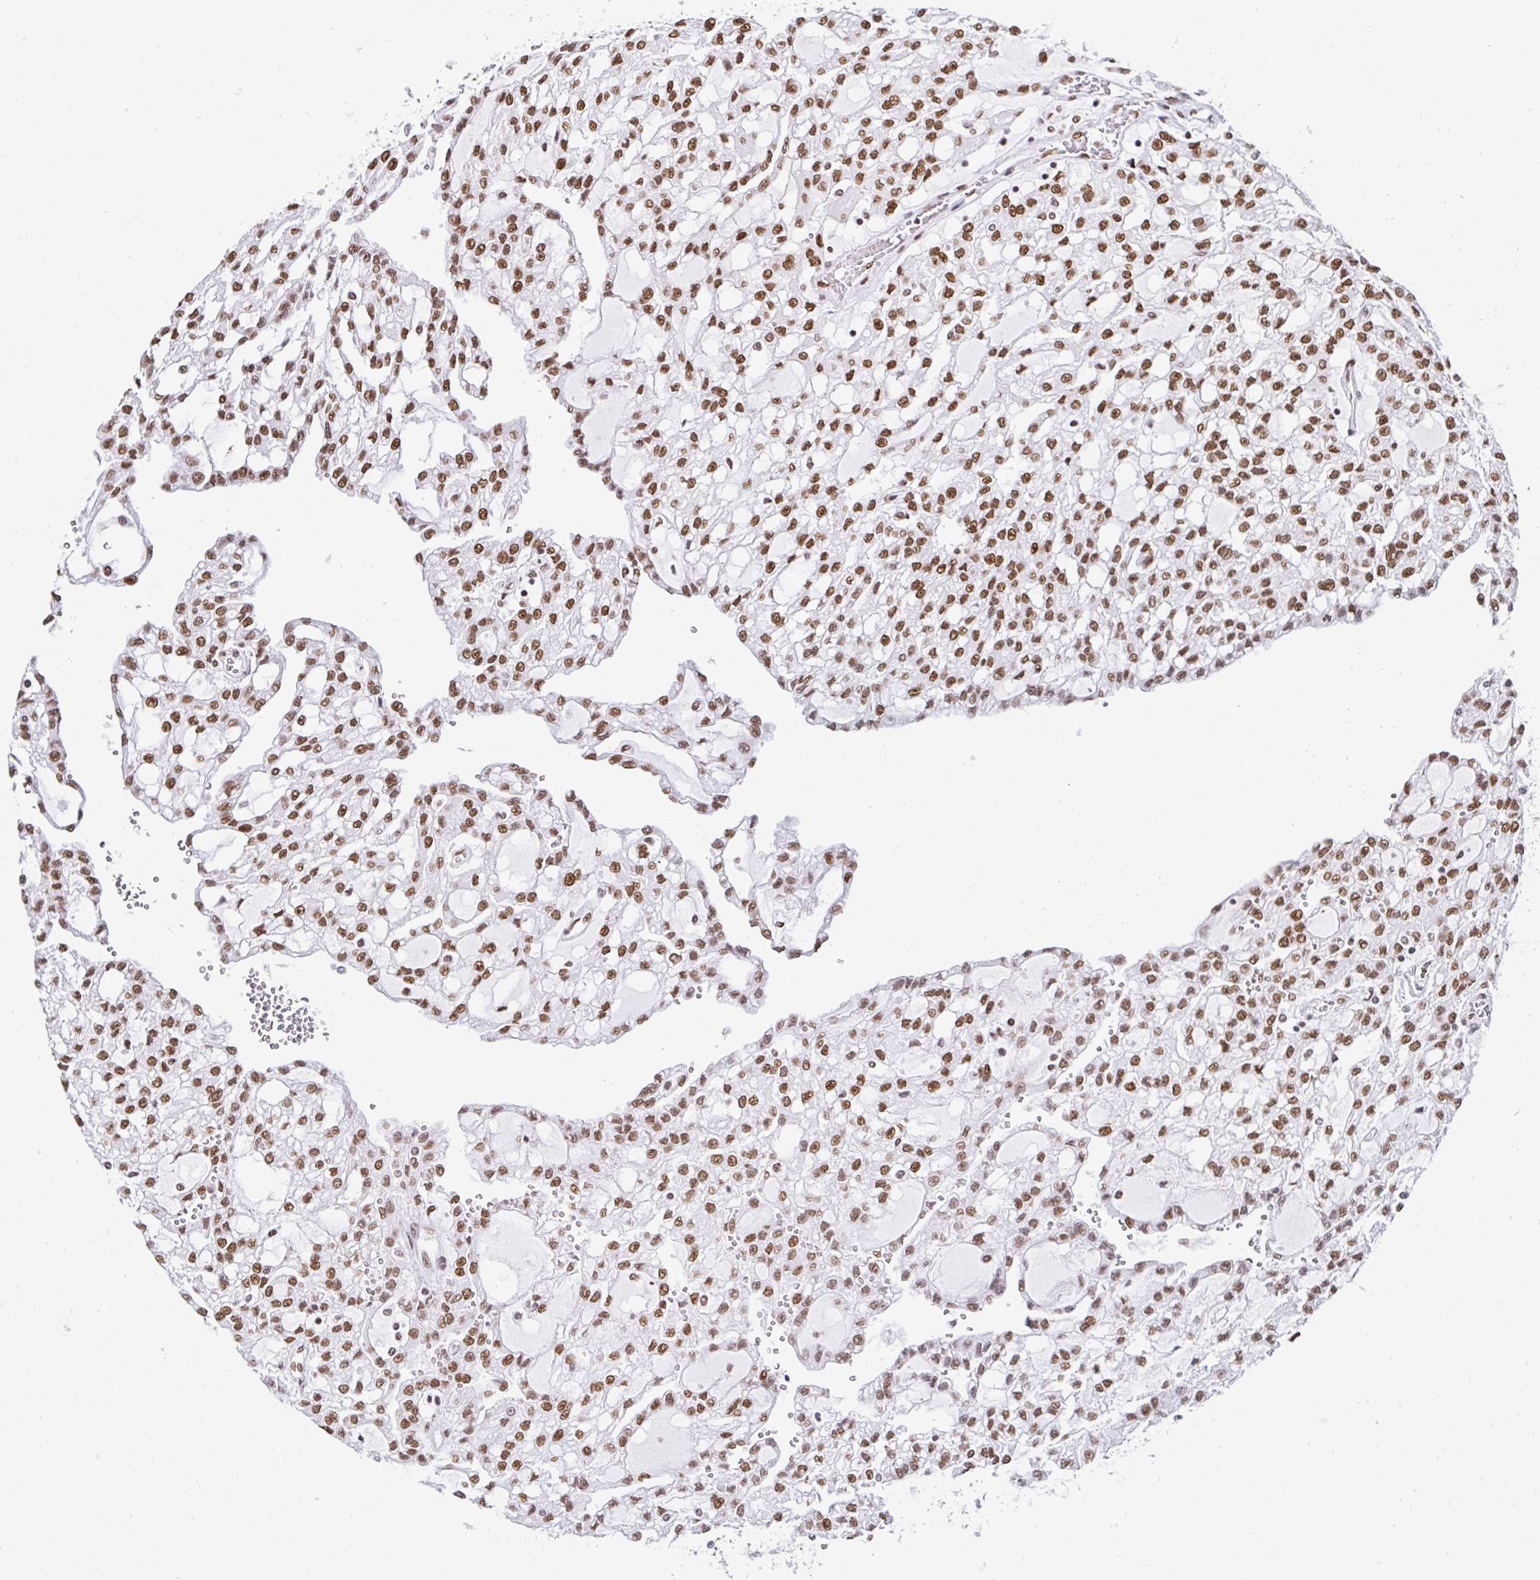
{"staining": {"intensity": "strong", "quantity": ">75%", "location": "nuclear"}, "tissue": "renal cancer", "cell_type": "Tumor cells", "image_type": "cancer", "snomed": [{"axis": "morphology", "description": "Adenocarcinoma, NOS"}, {"axis": "topography", "description": "Kidney"}], "caption": "Renal adenocarcinoma stained with a protein marker demonstrates strong staining in tumor cells.", "gene": "KHDRBS1", "patient": {"sex": "male", "age": 63}}